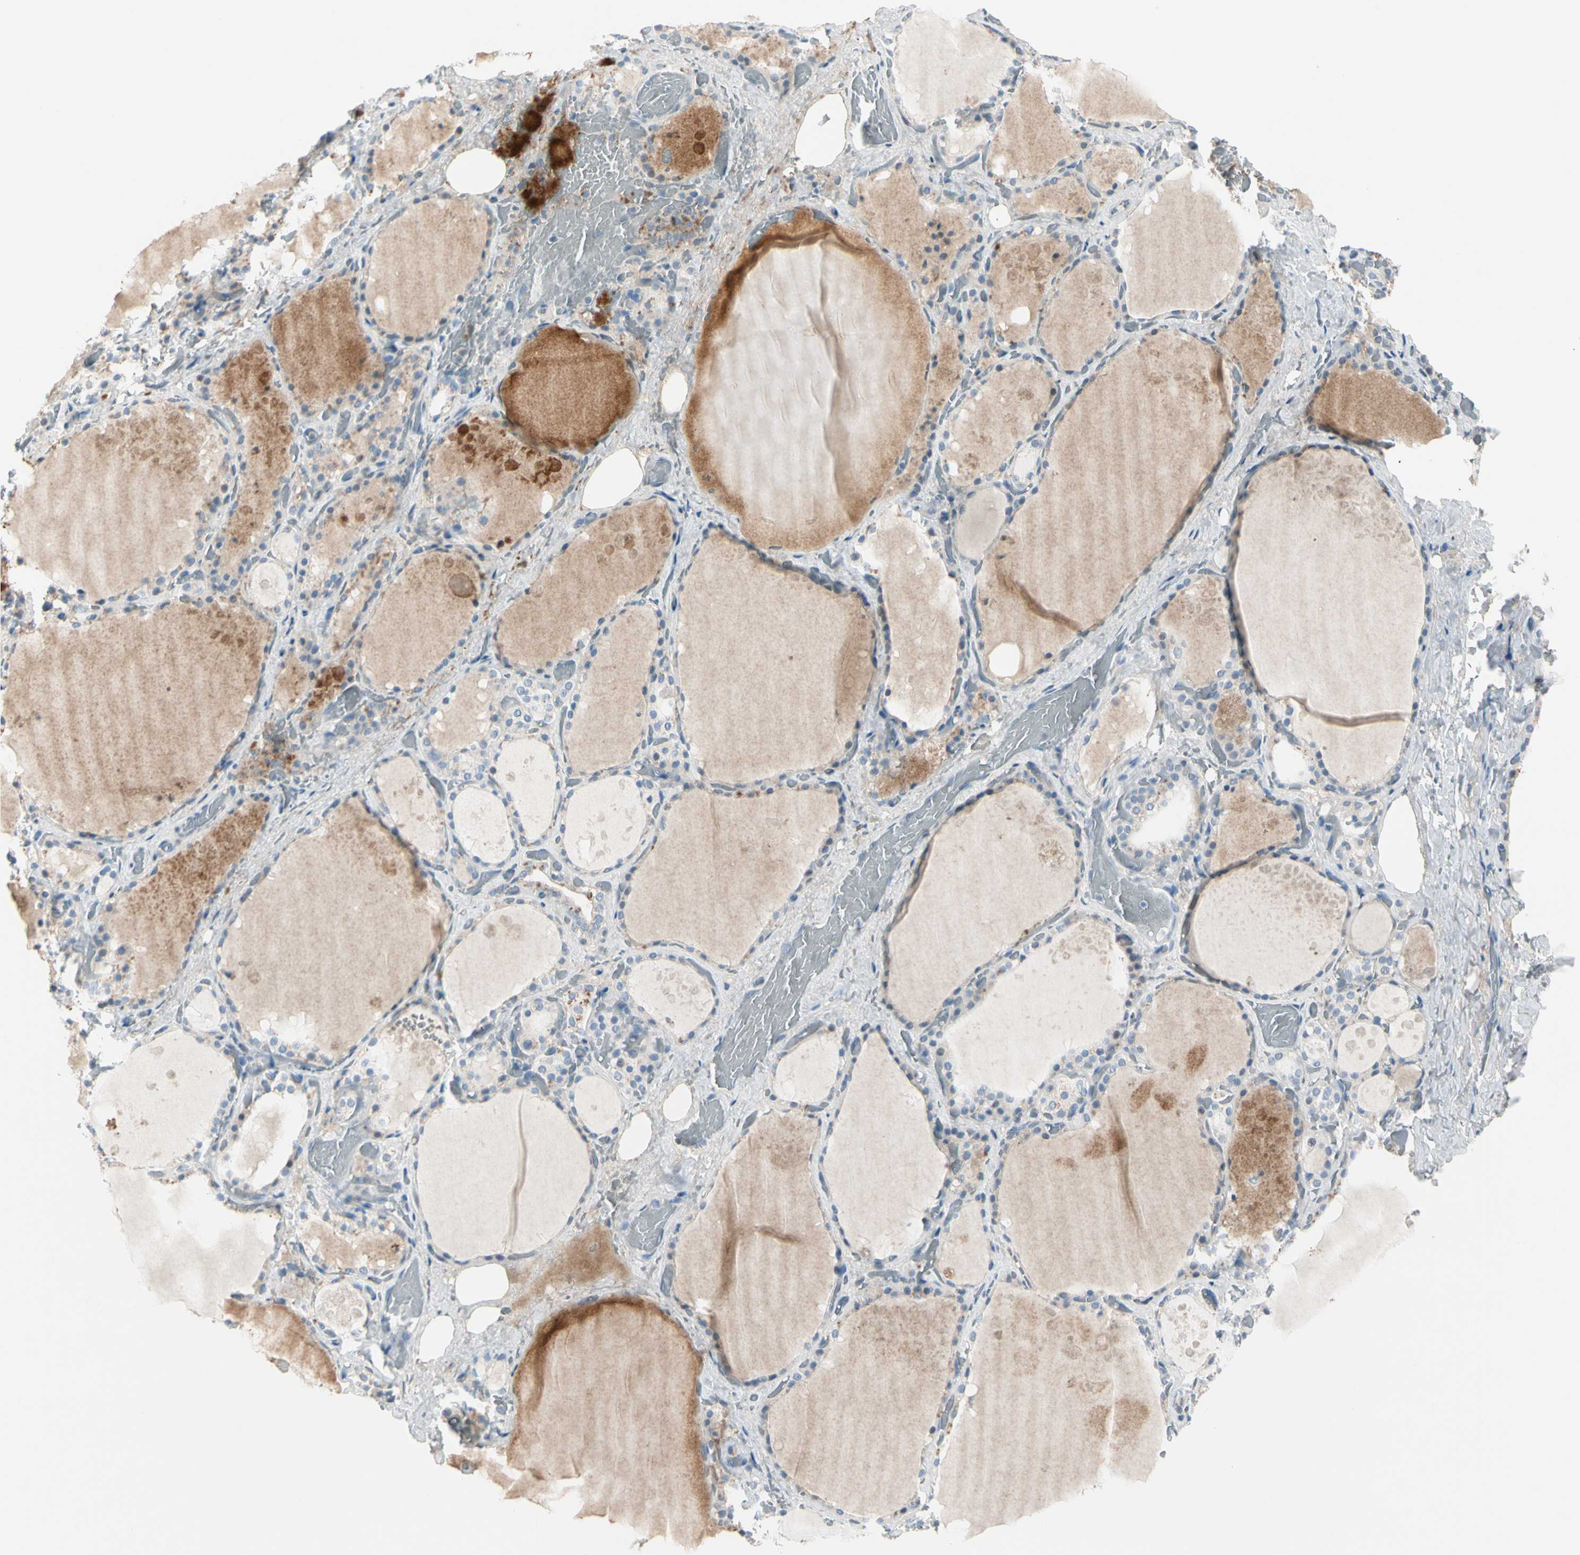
{"staining": {"intensity": "negative", "quantity": "none", "location": "none"}, "tissue": "thyroid gland", "cell_type": "Glandular cells", "image_type": "normal", "snomed": [{"axis": "morphology", "description": "Normal tissue, NOS"}, {"axis": "topography", "description": "Thyroid gland"}], "caption": "Glandular cells show no significant protein positivity in benign thyroid gland. Brightfield microscopy of IHC stained with DAB (brown) and hematoxylin (blue), captured at high magnification.", "gene": "SERPIND1", "patient": {"sex": "male", "age": 61}}